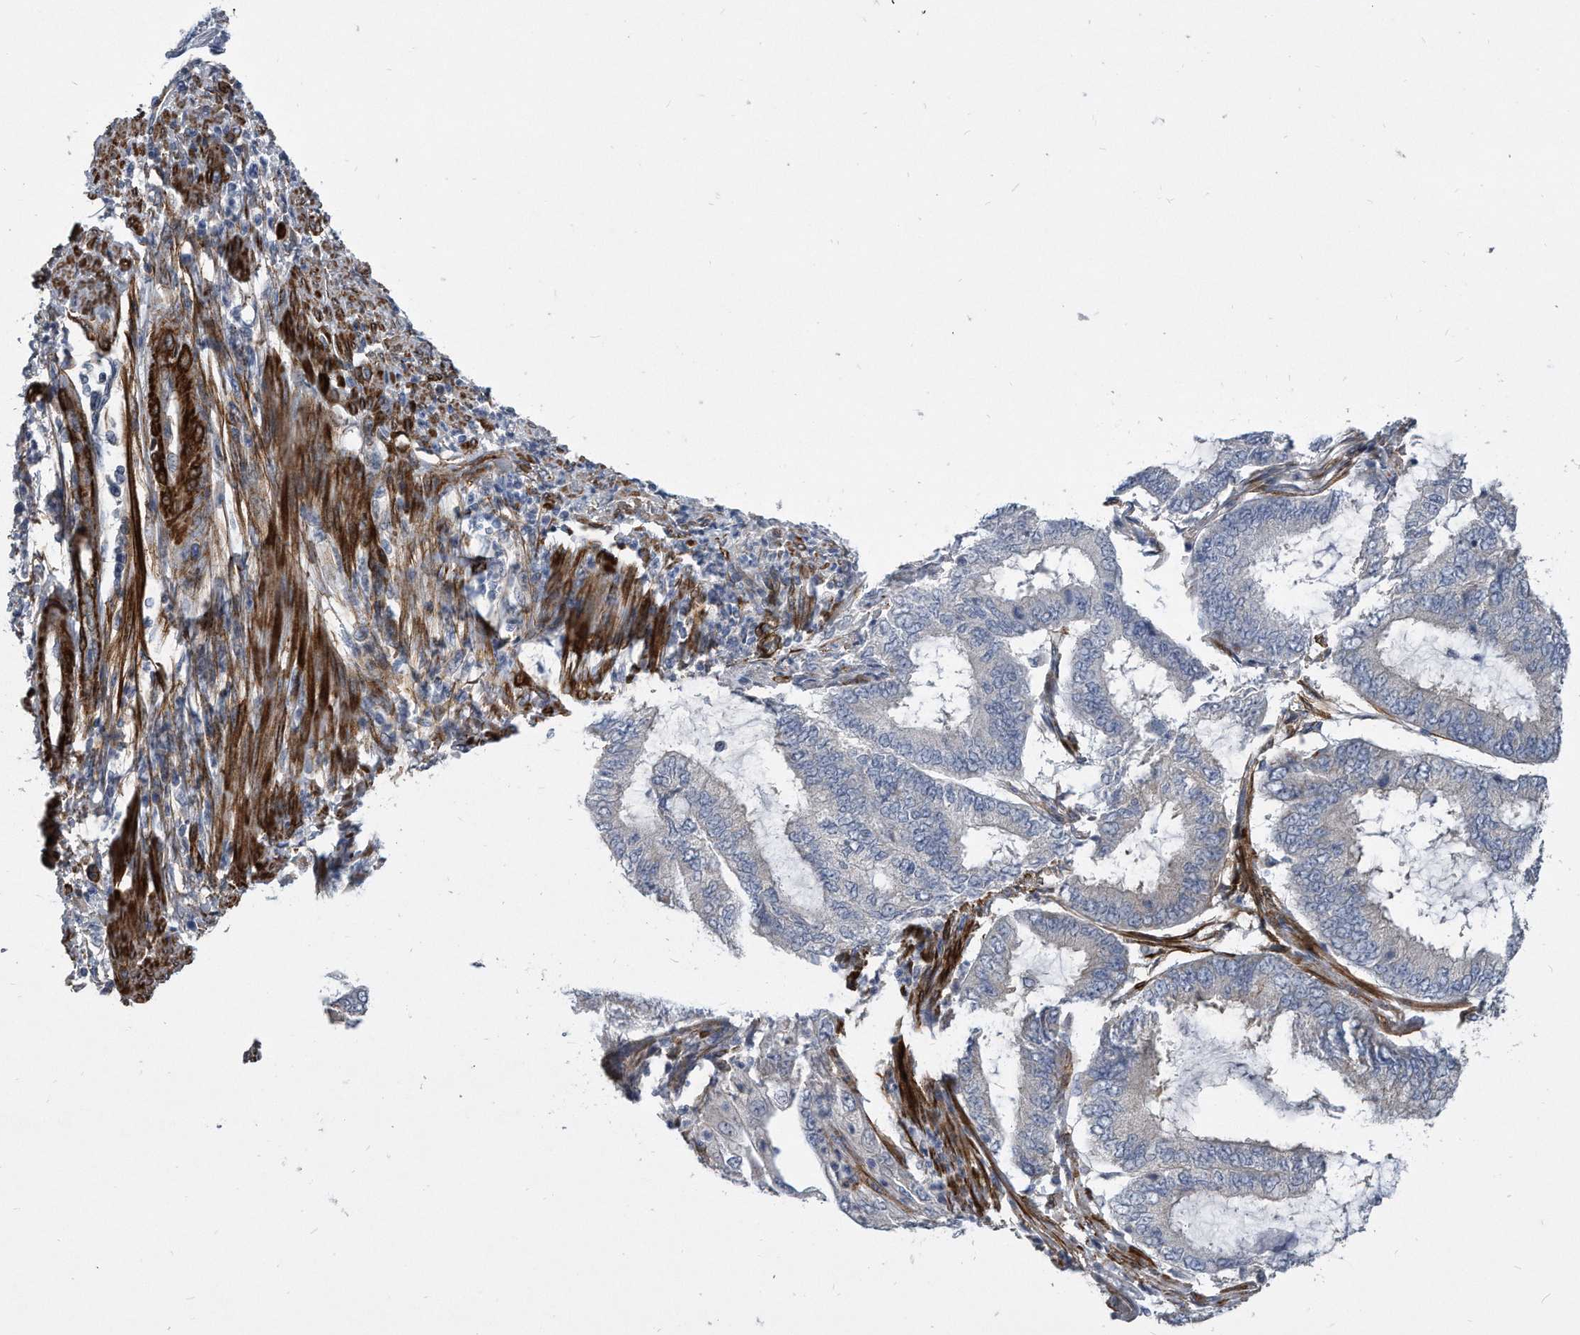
{"staining": {"intensity": "negative", "quantity": "none", "location": "none"}, "tissue": "endometrial cancer", "cell_type": "Tumor cells", "image_type": "cancer", "snomed": [{"axis": "morphology", "description": "Adenocarcinoma, NOS"}, {"axis": "topography", "description": "Endometrium"}], "caption": "A histopathology image of adenocarcinoma (endometrial) stained for a protein reveals no brown staining in tumor cells.", "gene": "EIF2B4", "patient": {"sex": "female", "age": 49}}